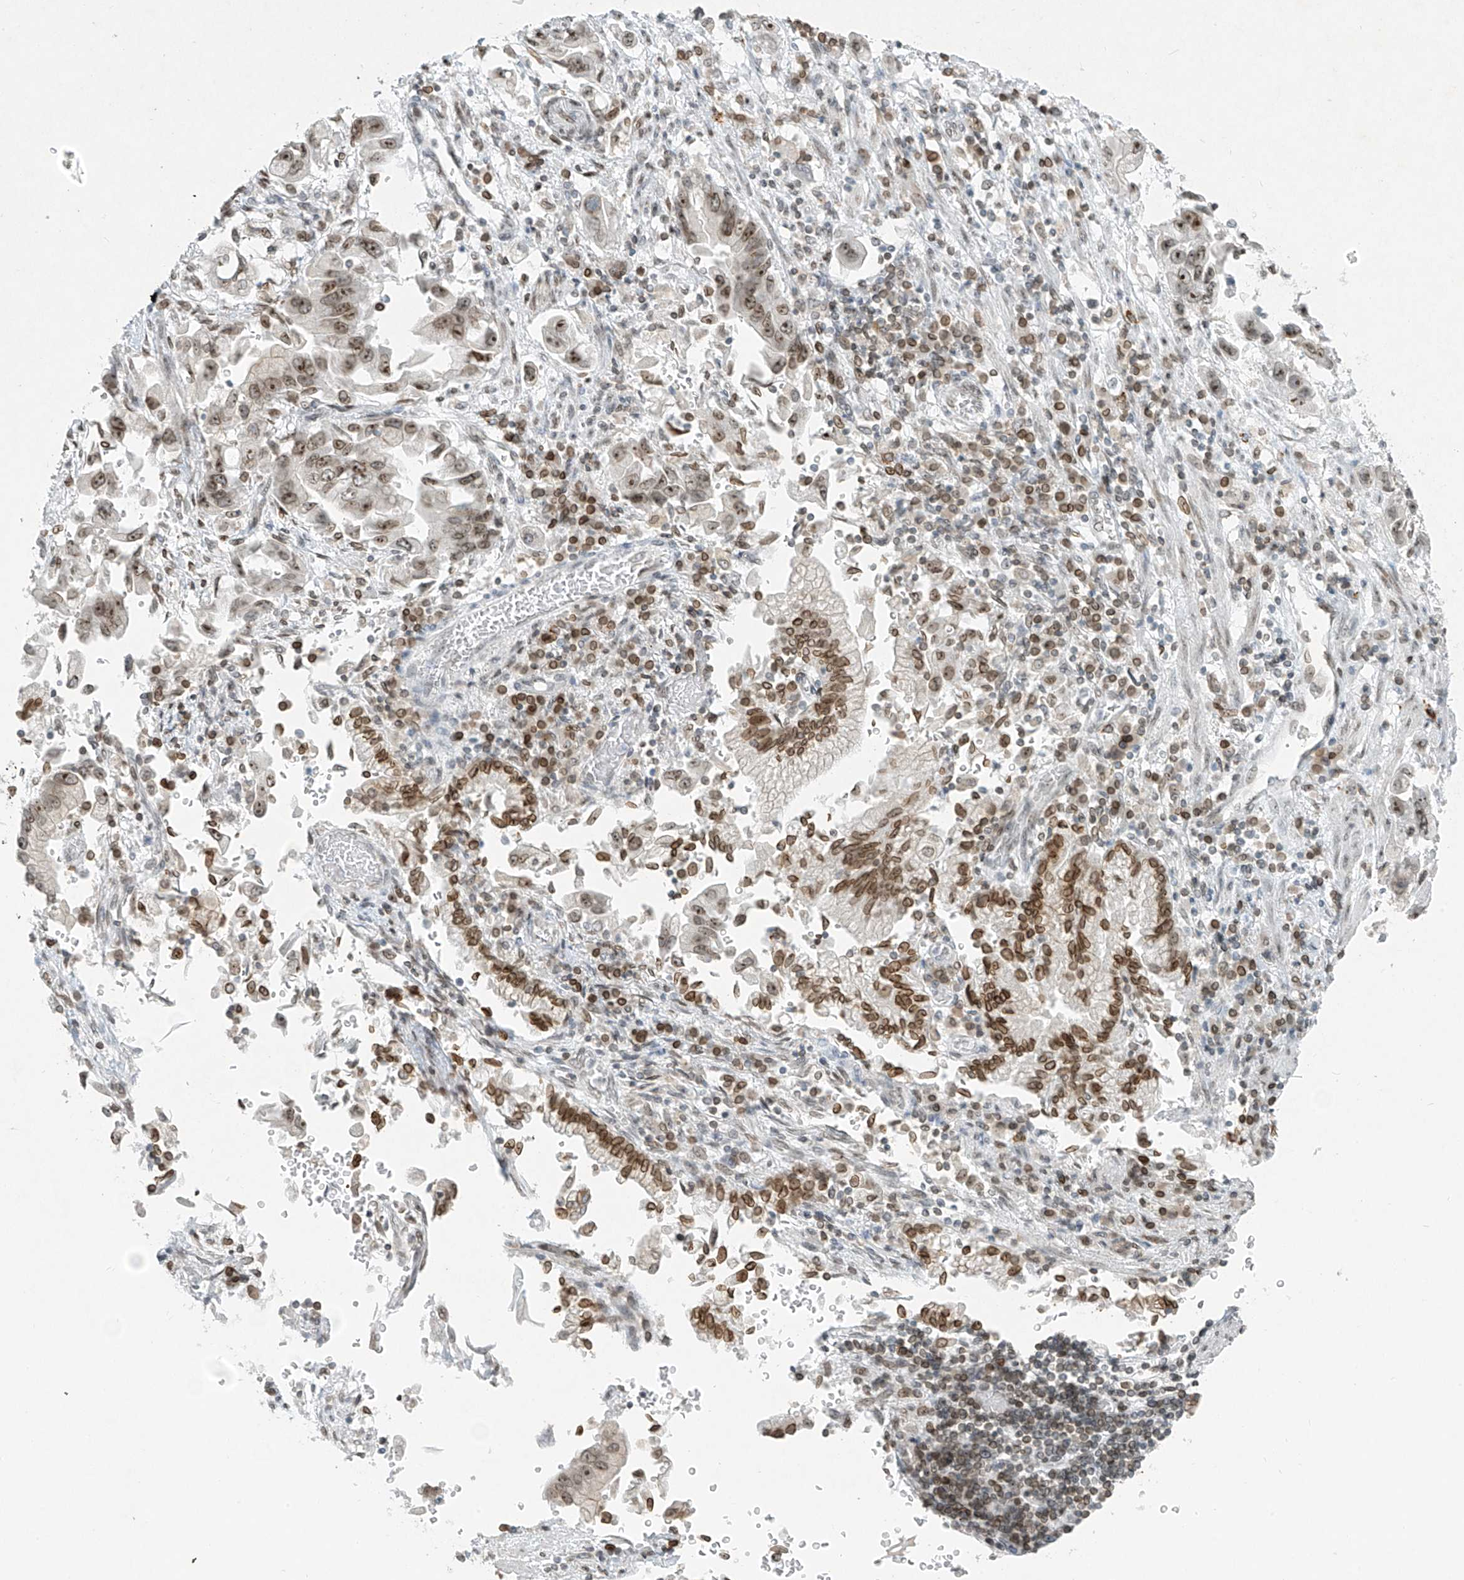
{"staining": {"intensity": "moderate", "quantity": ">75%", "location": "cytoplasmic/membranous,nuclear"}, "tissue": "stomach cancer", "cell_type": "Tumor cells", "image_type": "cancer", "snomed": [{"axis": "morphology", "description": "Adenocarcinoma, NOS"}, {"axis": "topography", "description": "Stomach"}], "caption": "Stomach cancer (adenocarcinoma) stained with a brown dye demonstrates moderate cytoplasmic/membranous and nuclear positive positivity in about >75% of tumor cells.", "gene": "SAMD15", "patient": {"sex": "male", "age": 62}}